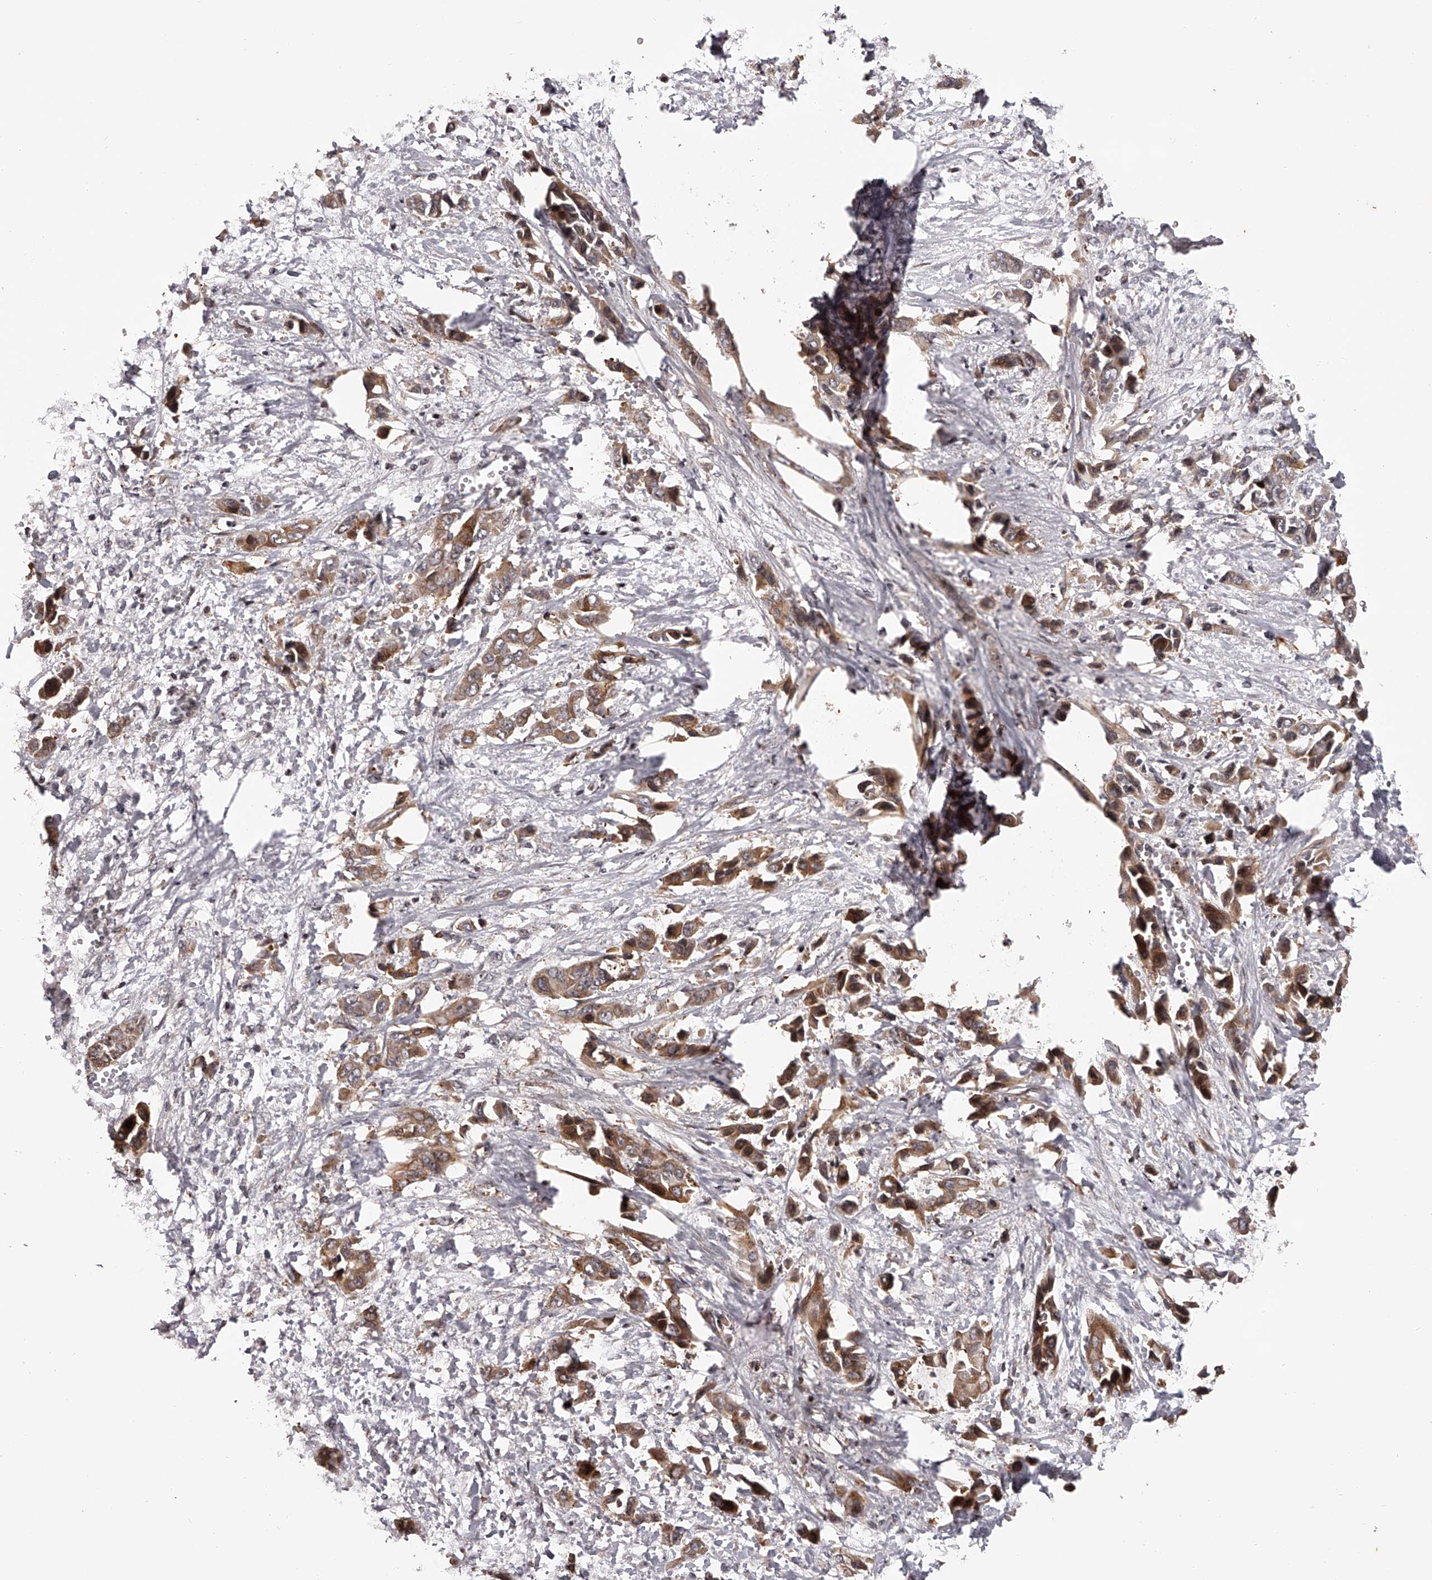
{"staining": {"intensity": "moderate", "quantity": ">75%", "location": "cytoplasmic/membranous"}, "tissue": "liver cancer", "cell_type": "Tumor cells", "image_type": "cancer", "snomed": [{"axis": "morphology", "description": "Cholangiocarcinoma"}, {"axis": "topography", "description": "Liver"}], "caption": "This histopathology image reveals cholangiocarcinoma (liver) stained with IHC to label a protein in brown. The cytoplasmic/membranous of tumor cells show moderate positivity for the protein. Nuclei are counter-stained blue.", "gene": "PFDN2", "patient": {"sex": "female", "age": 52}}